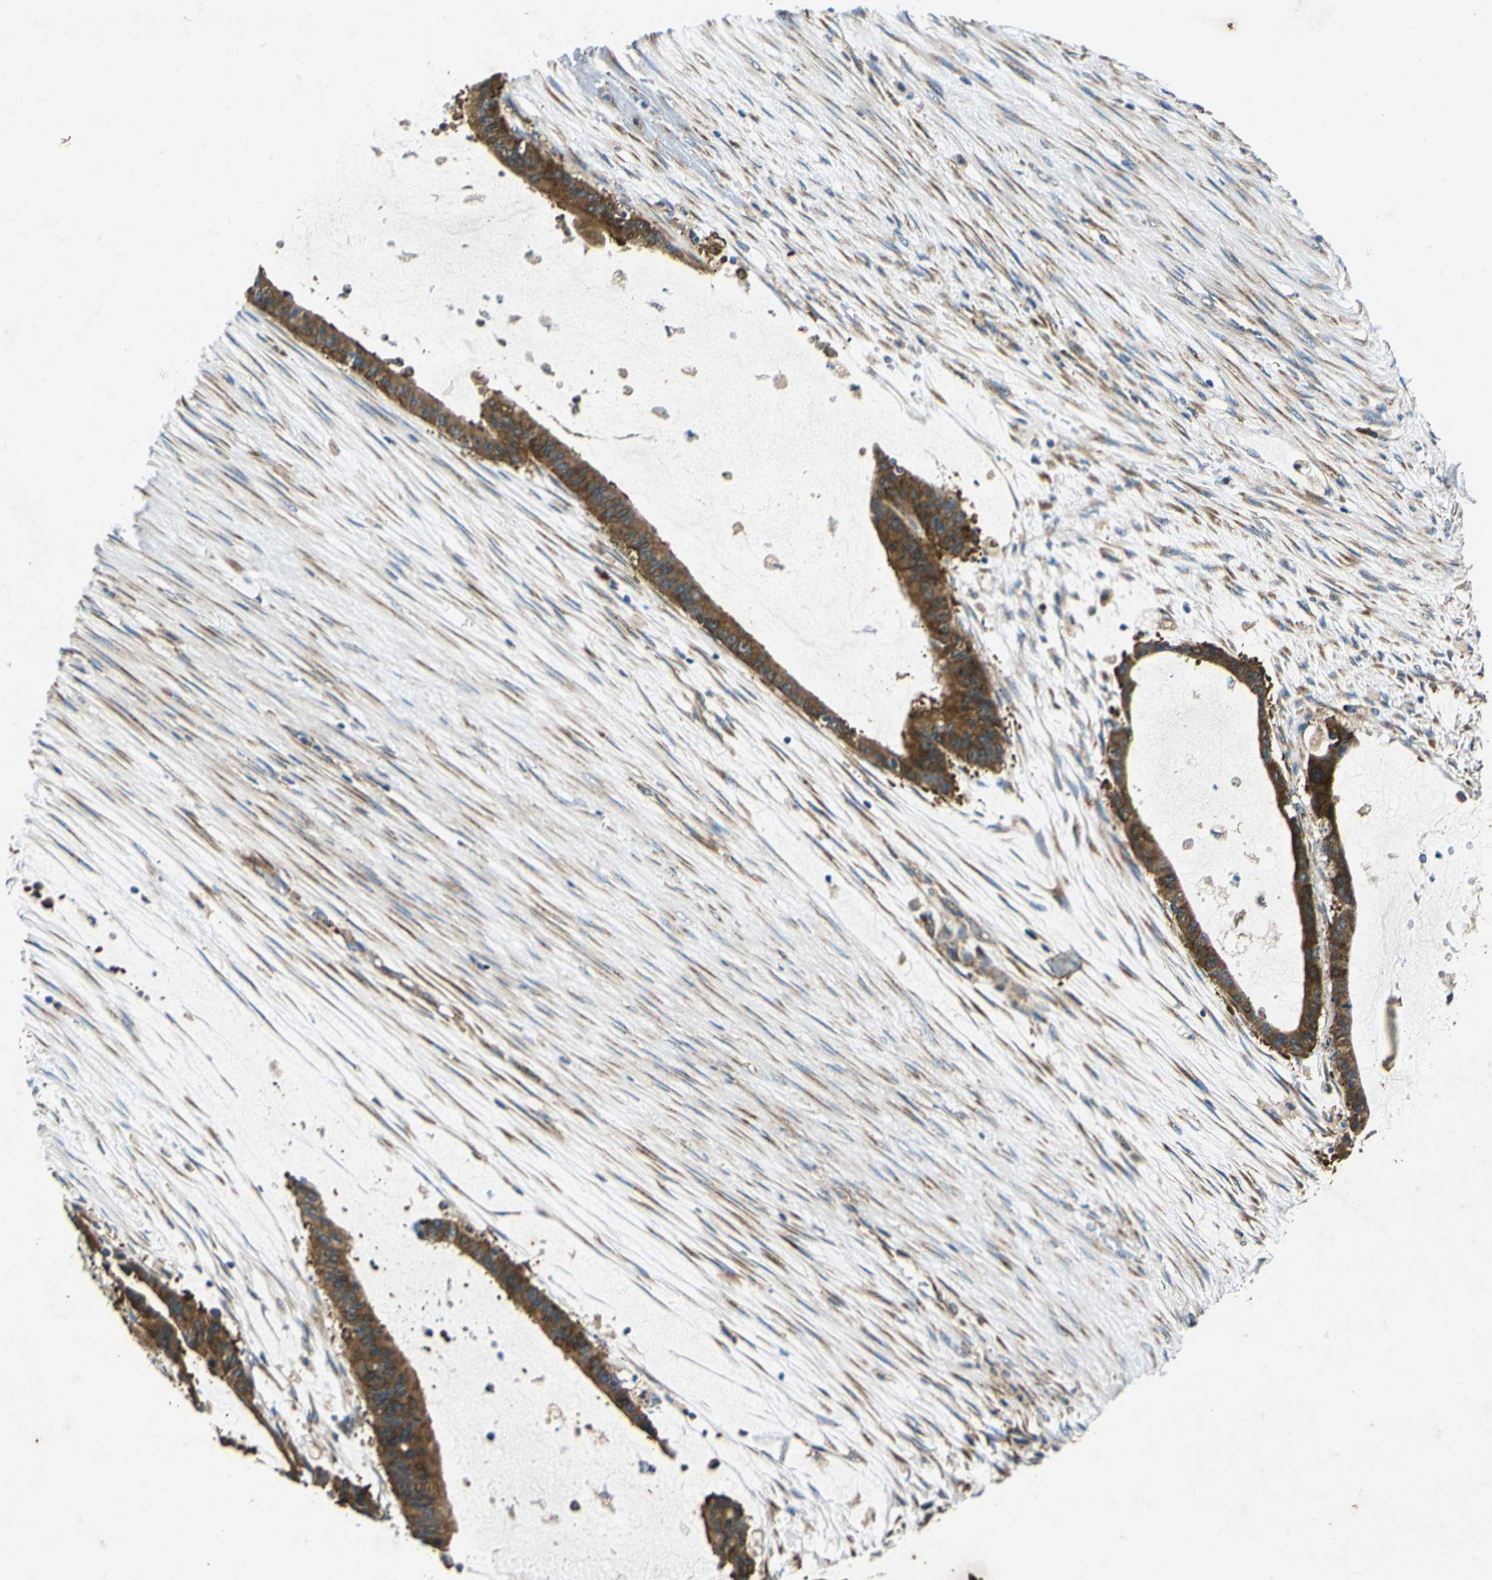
{"staining": {"intensity": "strong", "quantity": ">75%", "location": "cytoplasmic/membranous"}, "tissue": "liver cancer", "cell_type": "Tumor cells", "image_type": "cancer", "snomed": [{"axis": "morphology", "description": "Cholangiocarcinoma"}, {"axis": "topography", "description": "Liver"}], "caption": "Approximately >75% of tumor cells in human cholangiocarcinoma (liver) exhibit strong cytoplasmic/membranous protein positivity as visualized by brown immunohistochemical staining.", "gene": "RPSA", "patient": {"sex": "female", "age": 73}}